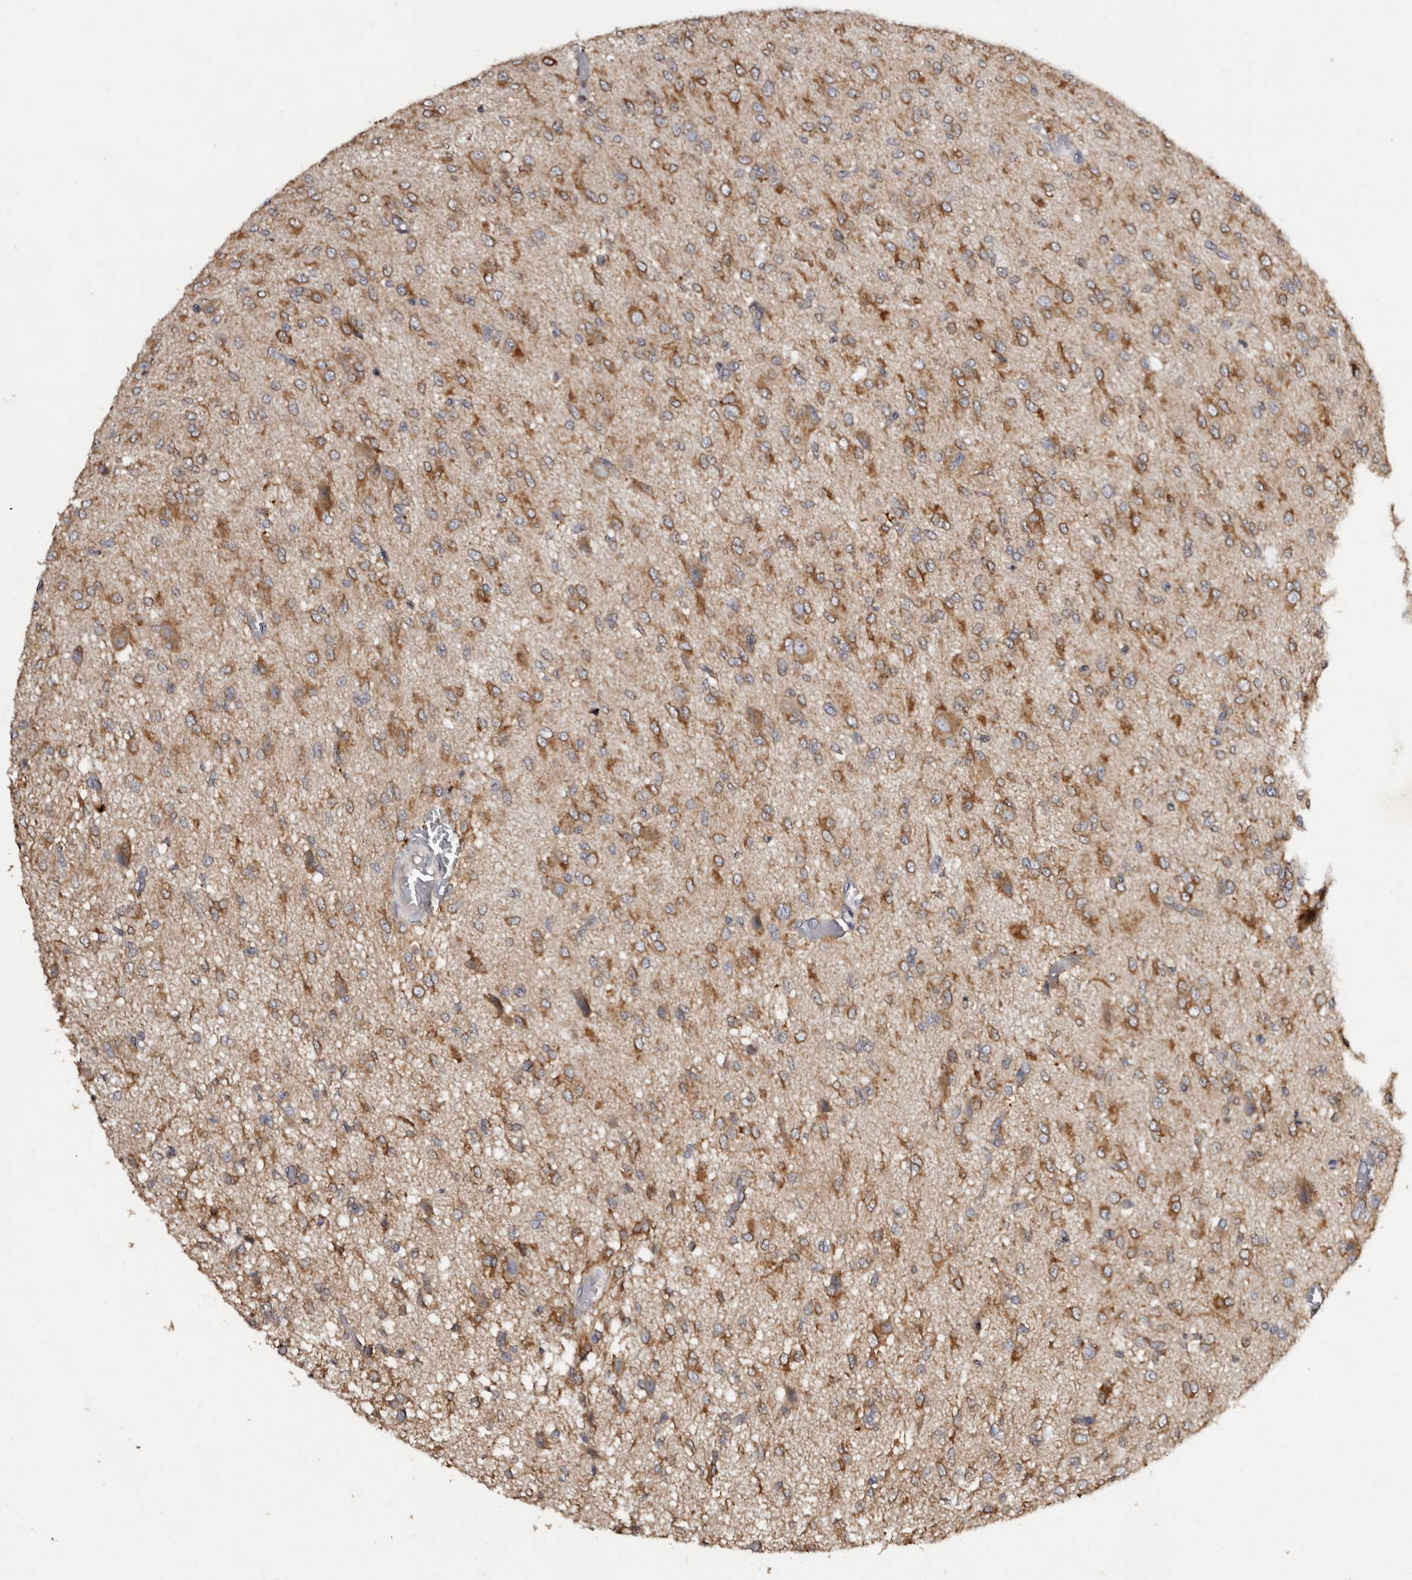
{"staining": {"intensity": "moderate", "quantity": ">75%", "location": "cytoplasmic/membranous"}, "tissue": "glioma", "cell_type": "Tumor cells", "image_type": "cancer", "snomed": [{"axis": "morphology", "description": "Glioma, malignant, High grade"}, {"axis": "topography", "description": "Brain"}], "caption": "DAB (3,3'-diaminobenzidine) immunohistochemical staining of human glioma displays moderate cytoplasmic/membranous protein positivity in approximately >75% of tumor cells.", "gene": "INKA2", "patient": {"sex": "female", "age": 59}}